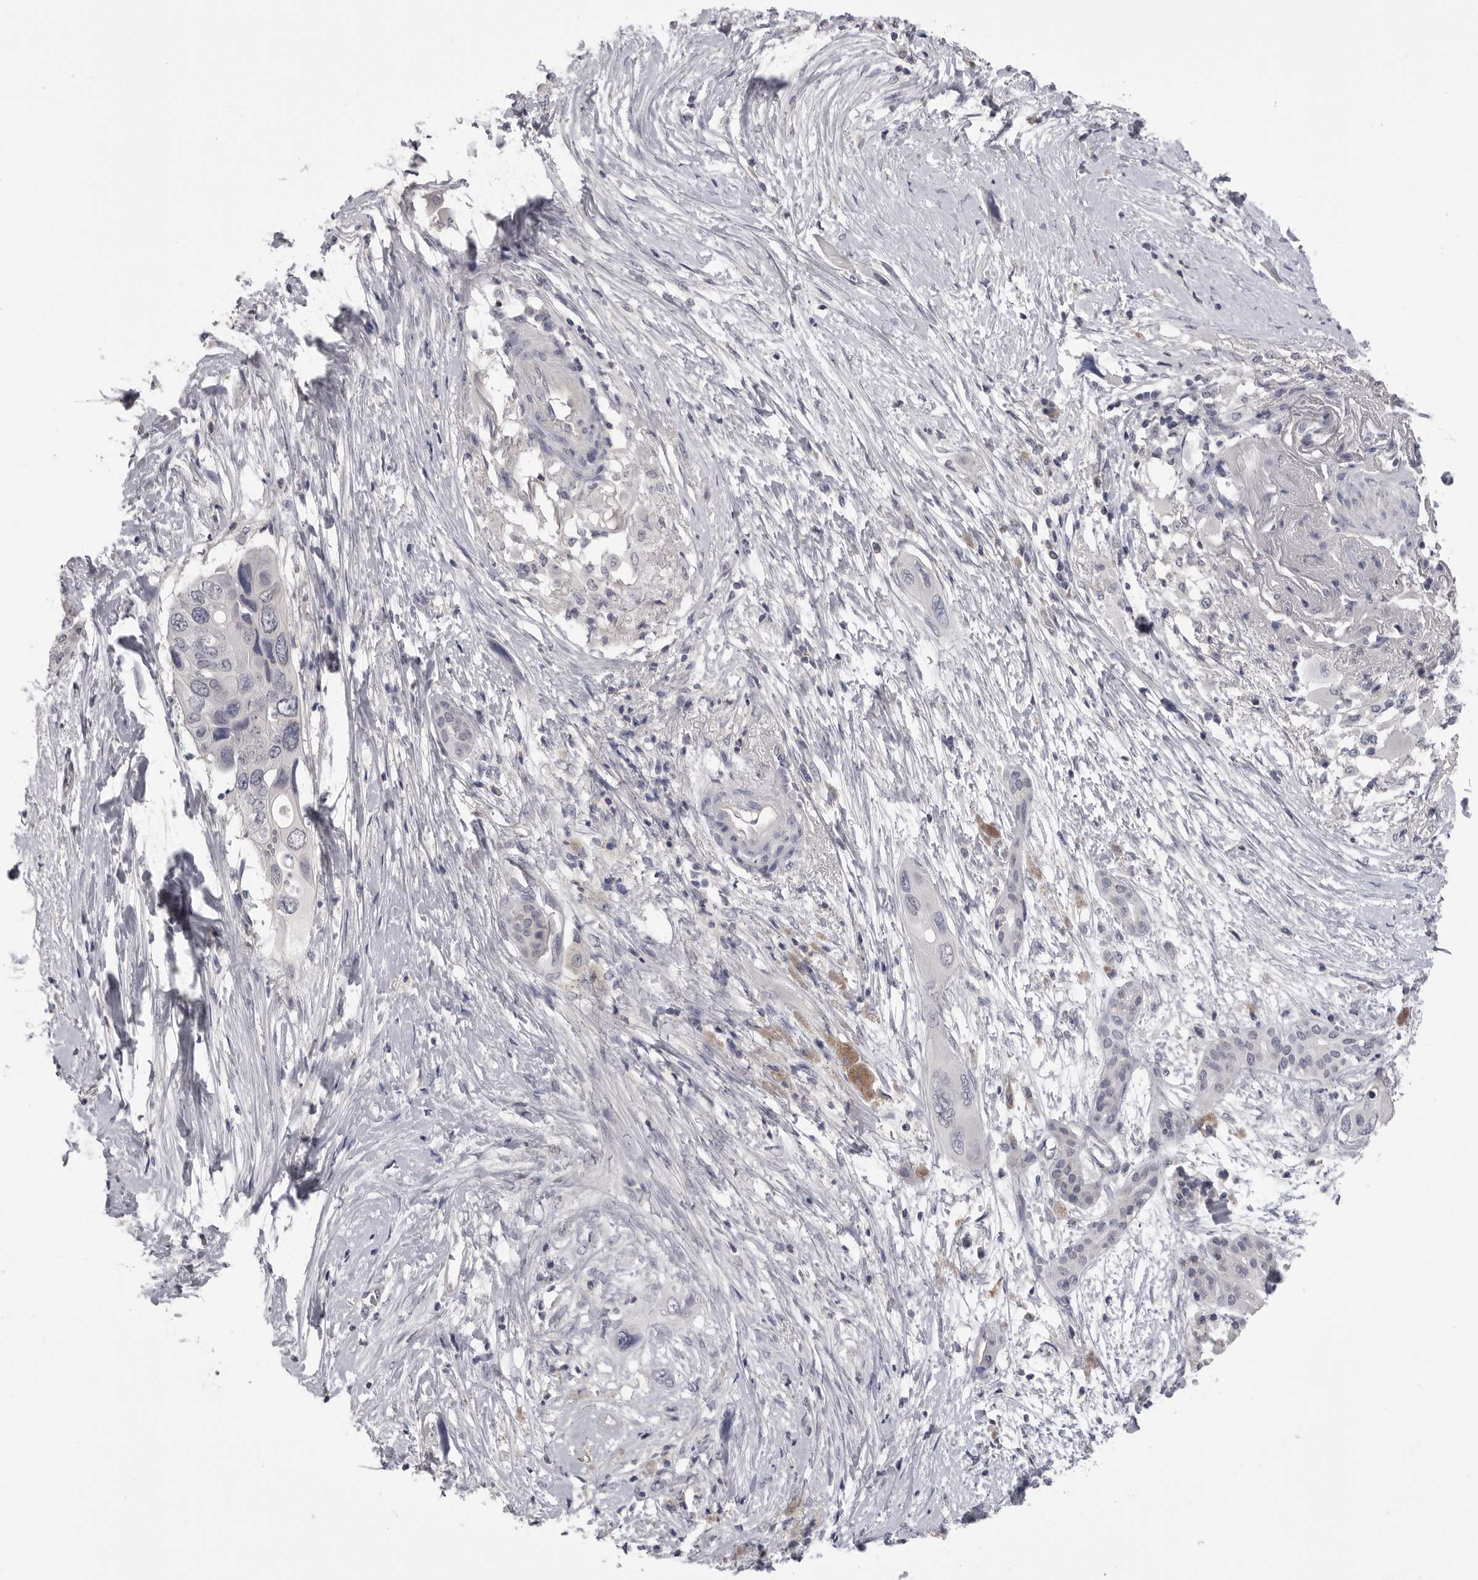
{"staining": {"intensity": "negative", "quantity": "none", "location": "none"}, "tissue": "pancreatic cancer", "cell_type": "Tumor cells", "image_type": "cancer", "snomed": [{"axis": "morphology", "description": "Adenocarcinoma, NOS"}, {"axis": "topography", "description": "Pancreas"}], "caption": "Protein analysis of pancreatic adenocarcinoma exhibits no significant positivity in tumor cells.", "gene": "DLGAP3", "patient": {"sex": "male", "age": 66}}